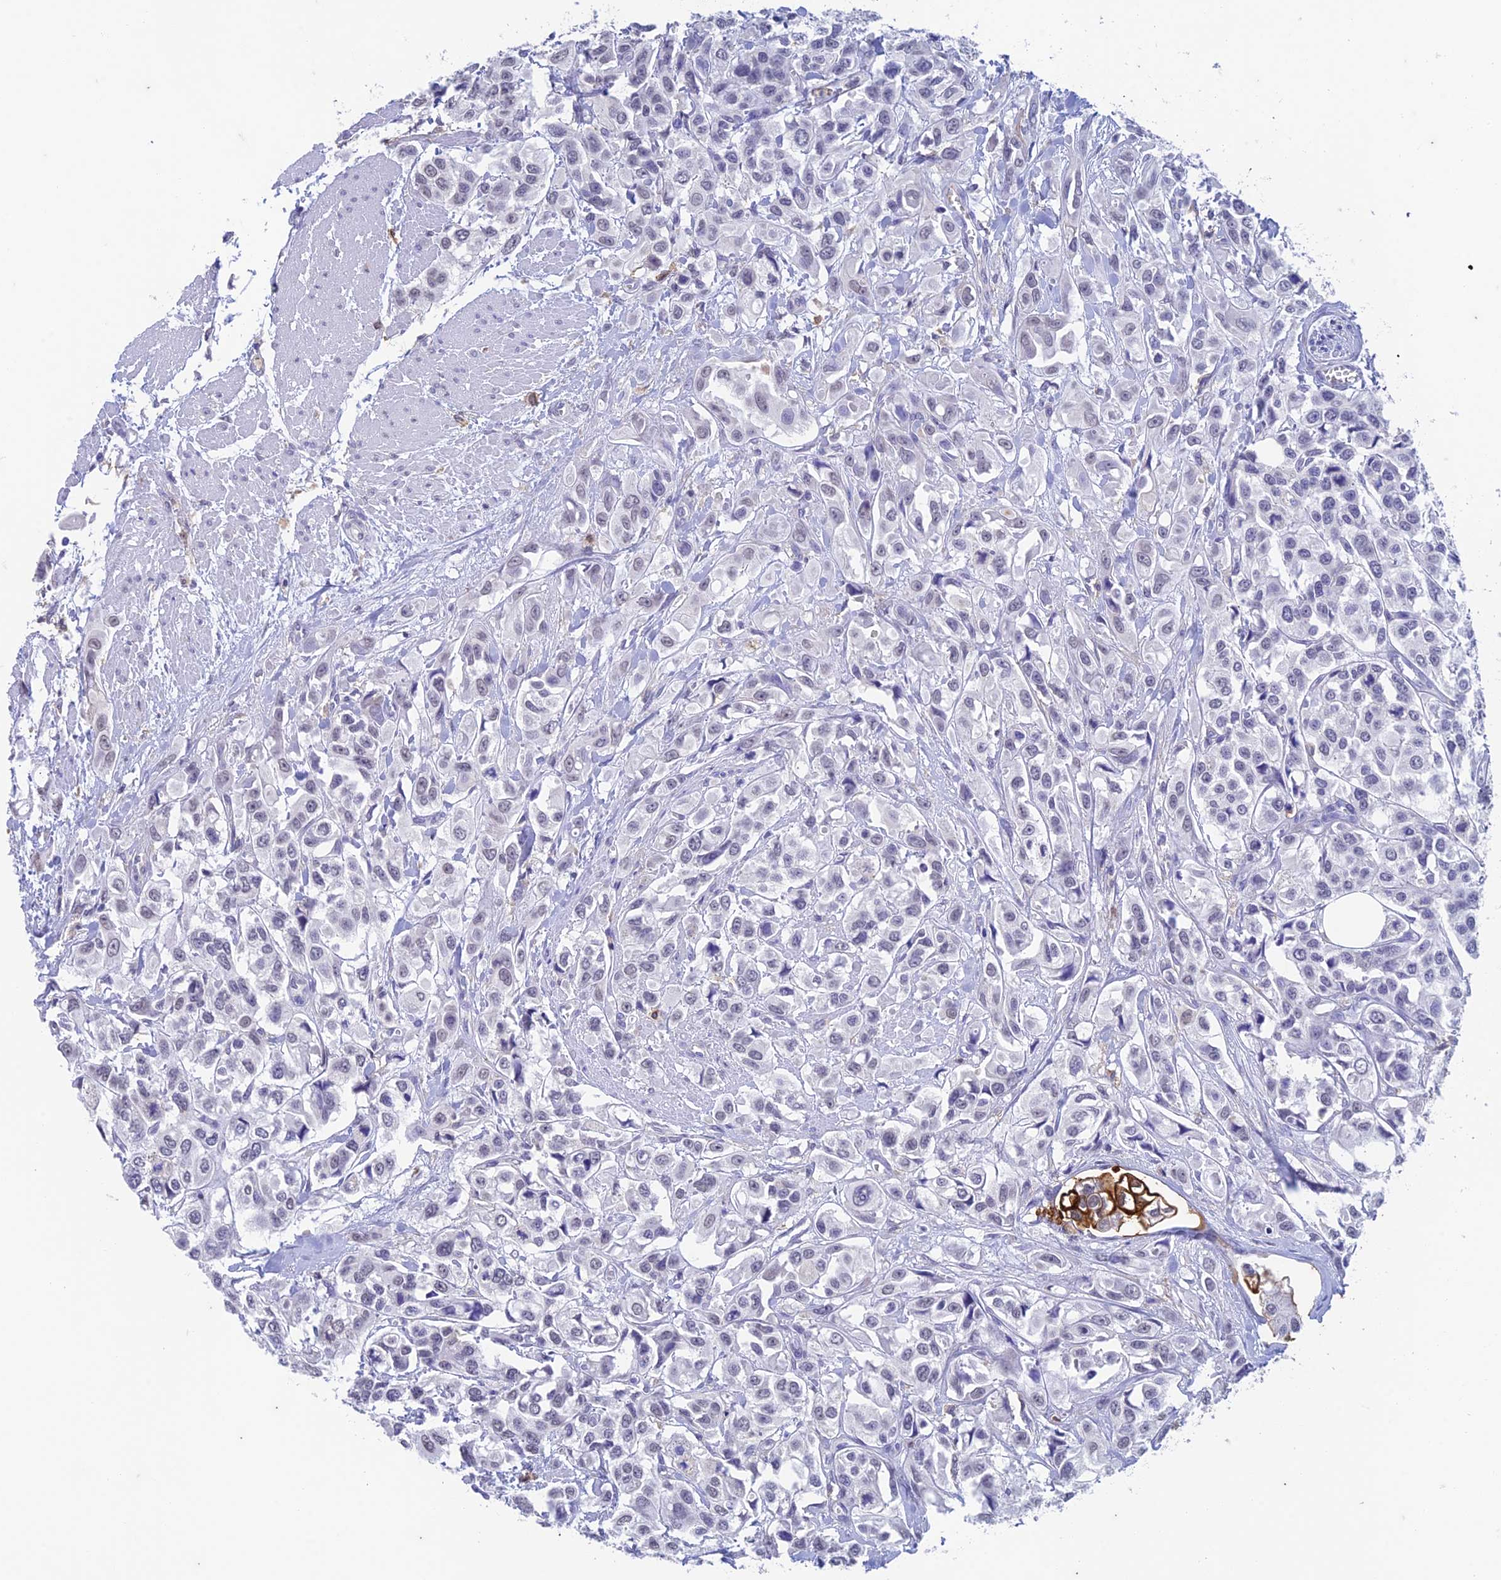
{"staining": {"intensity": "moderate", "quantity": "<25%", "location": "cytoplasmic/membranous"}, "tissue": "urothelial cancer", "cell_type": "Tumor cells", "image_type": "cancer", "snomed": [{"axis": "morphology", "description": "Urothelial carcinoma, High grade"}, {"axis": "topography", "description": "Urinary bladder"}], "caption": "Human urothelial cancer stained for a protein (brown) exhibits moderate cytoplasmic/membranous positive expression in approximately <25% of tumor cells.", "gene": "FGF7", "patient": {"sex": "male", "age": 67}}